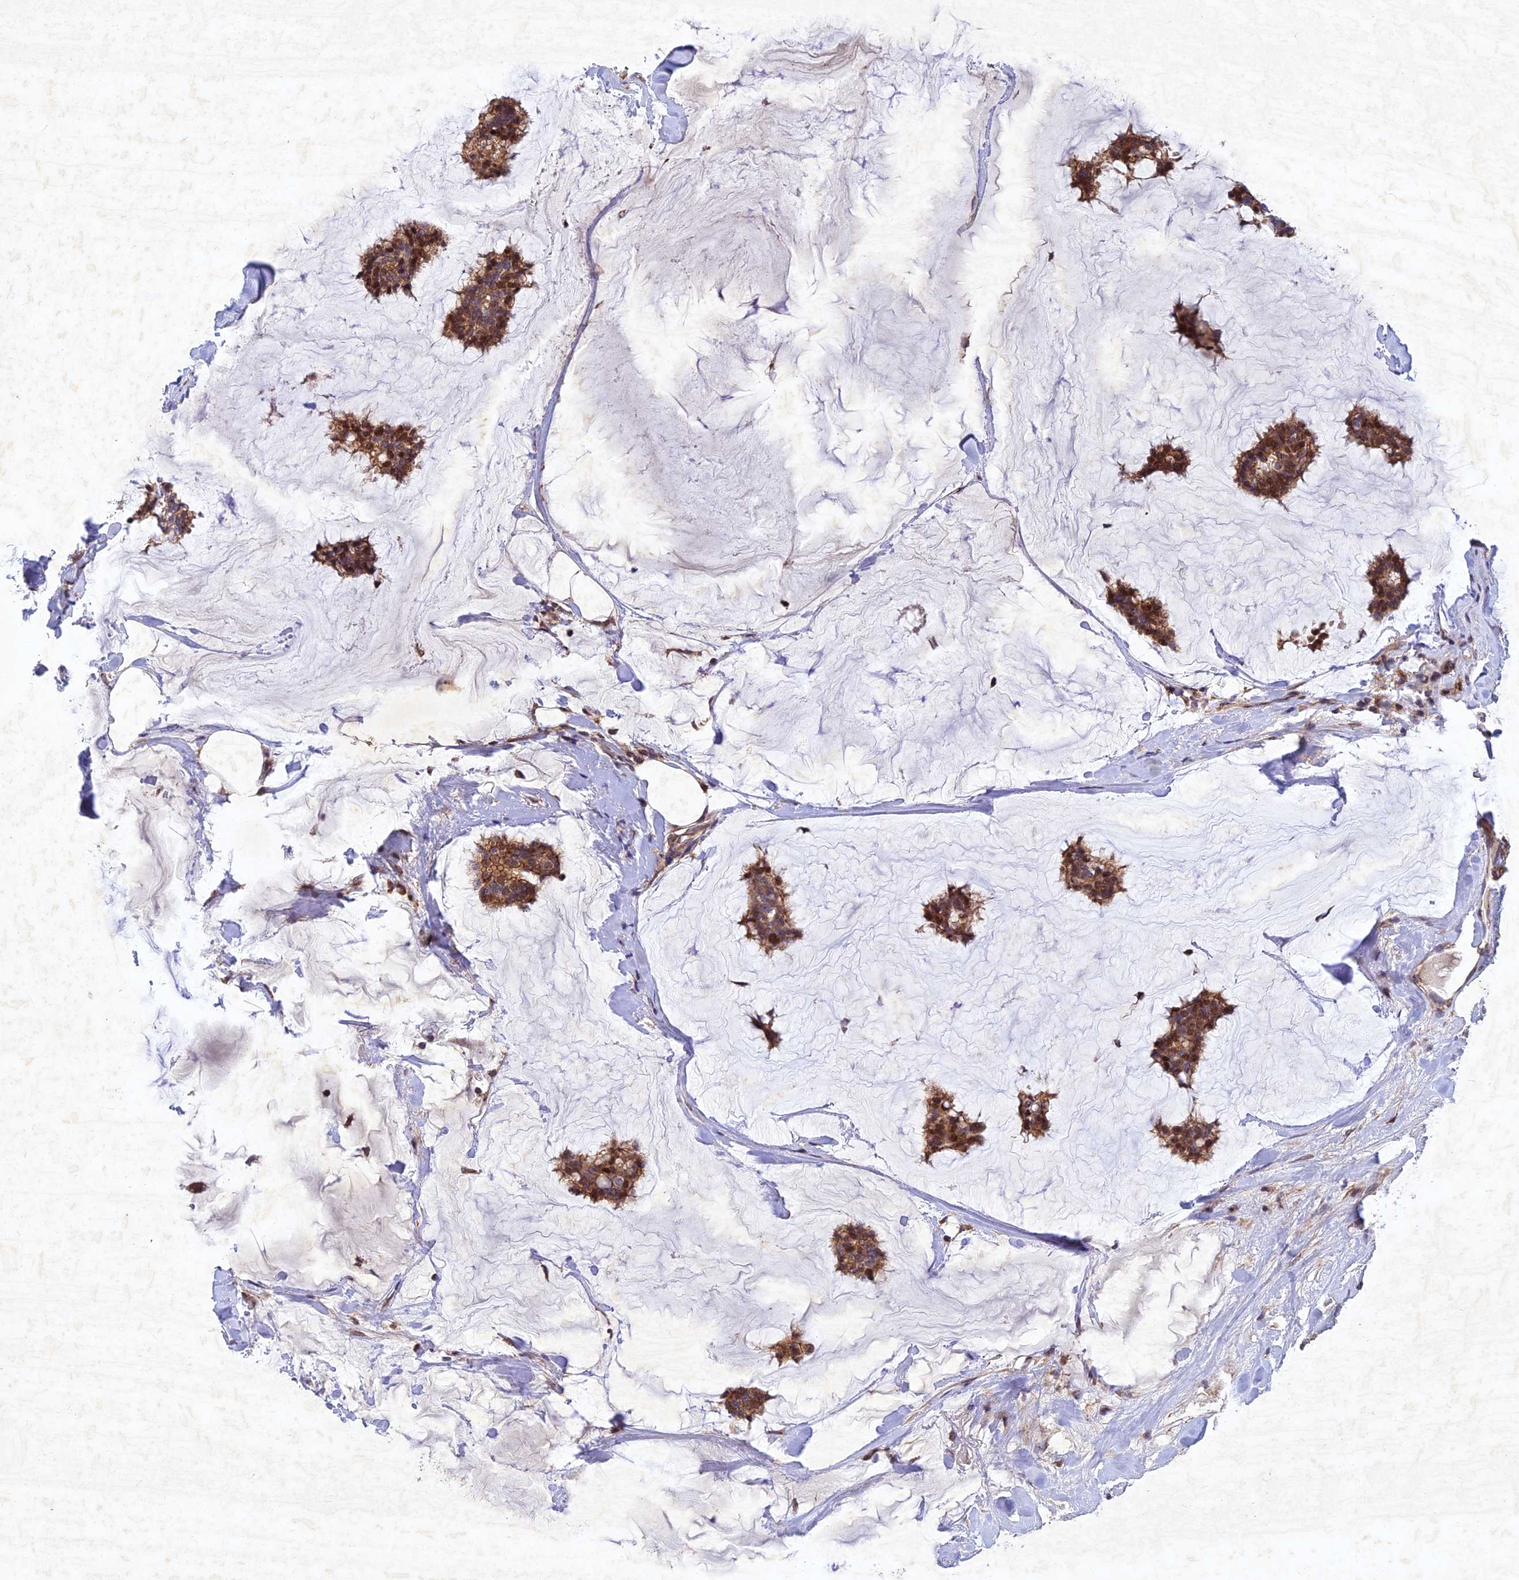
{"staining": {"intensity": "moderate", "quantity": ">75%", "location": "cytoplasmic/membranous,nuclear"}, "tissue": "breast cancer", "cell_type": "Tumor cells", "image_type": "cancer", "snomed": [{"axis": "morphology", "description": "Duct carcinoma"}, {"axis": "topography", "description": "Breast"}], "caption": "Protein analysis of invasive ductal carcinoma (breast) tissue exhibits moderate cytoplasmic/membranous and nuclear staining in about >75% of tumor cells.", "gene": "RELCH", "patient": {"sex": "female", "age": 93}}